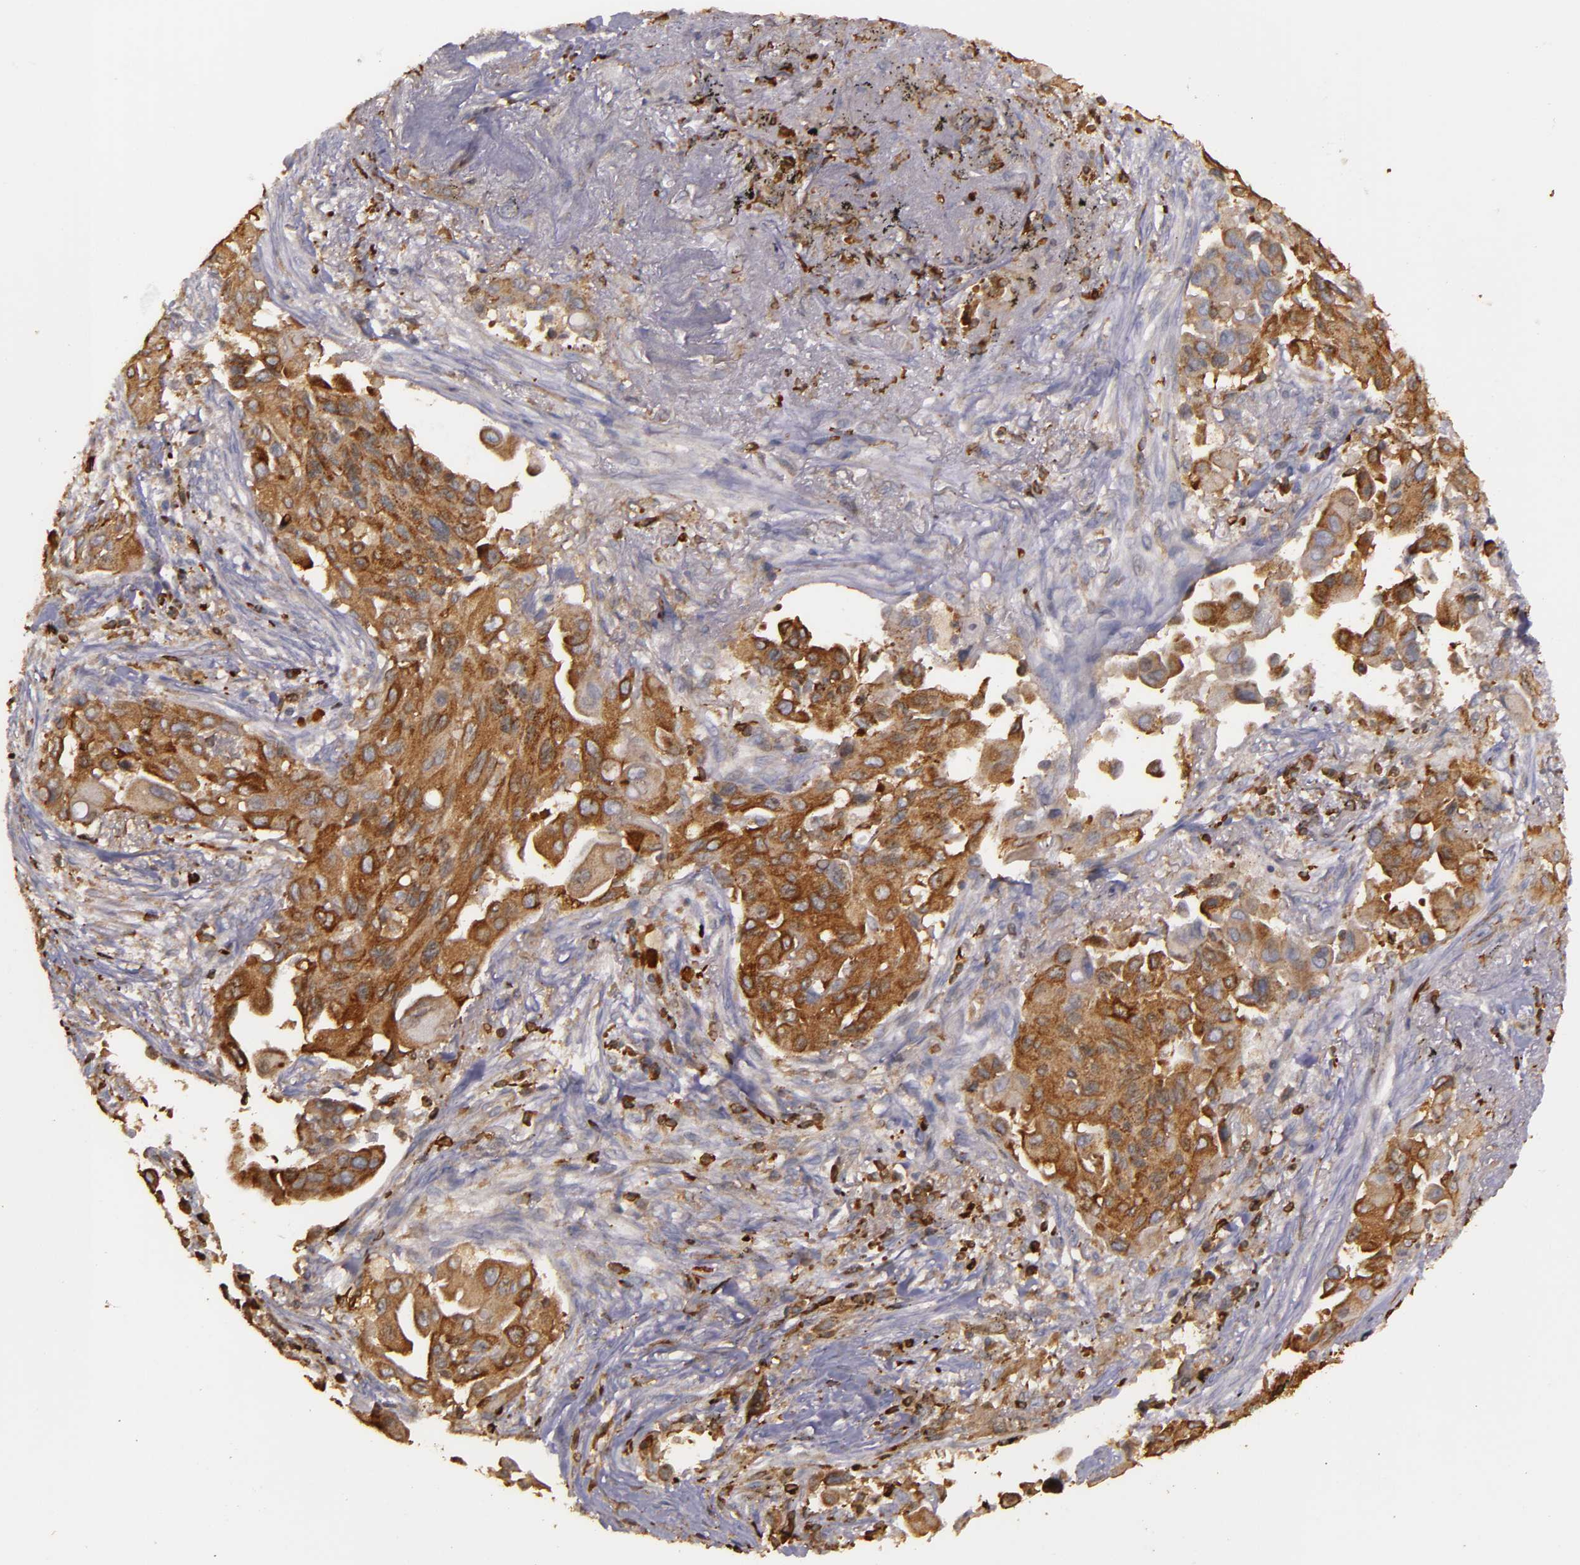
{"staining": {"intensity": "strong", "quantity": ">75%", "location": "cytoplasmic/membranous"}, "tissue": "lung cancer", "cell_type": "Tumor cells", "image_type": "cancer", "snomed": [{"axis": "morphology", "description": "Adenocarcinoma, NOS"}, {"axis": "topography", "description": "Lung"}], "caption": "Lung cancer was stained to show a protein in brown. There is high levels of strong cytoplasmic/membranous staining in approximately >75% of tumor cells.", "gene": "SLC9A3R1", "patient": {"sex": "male", "age": 68}}